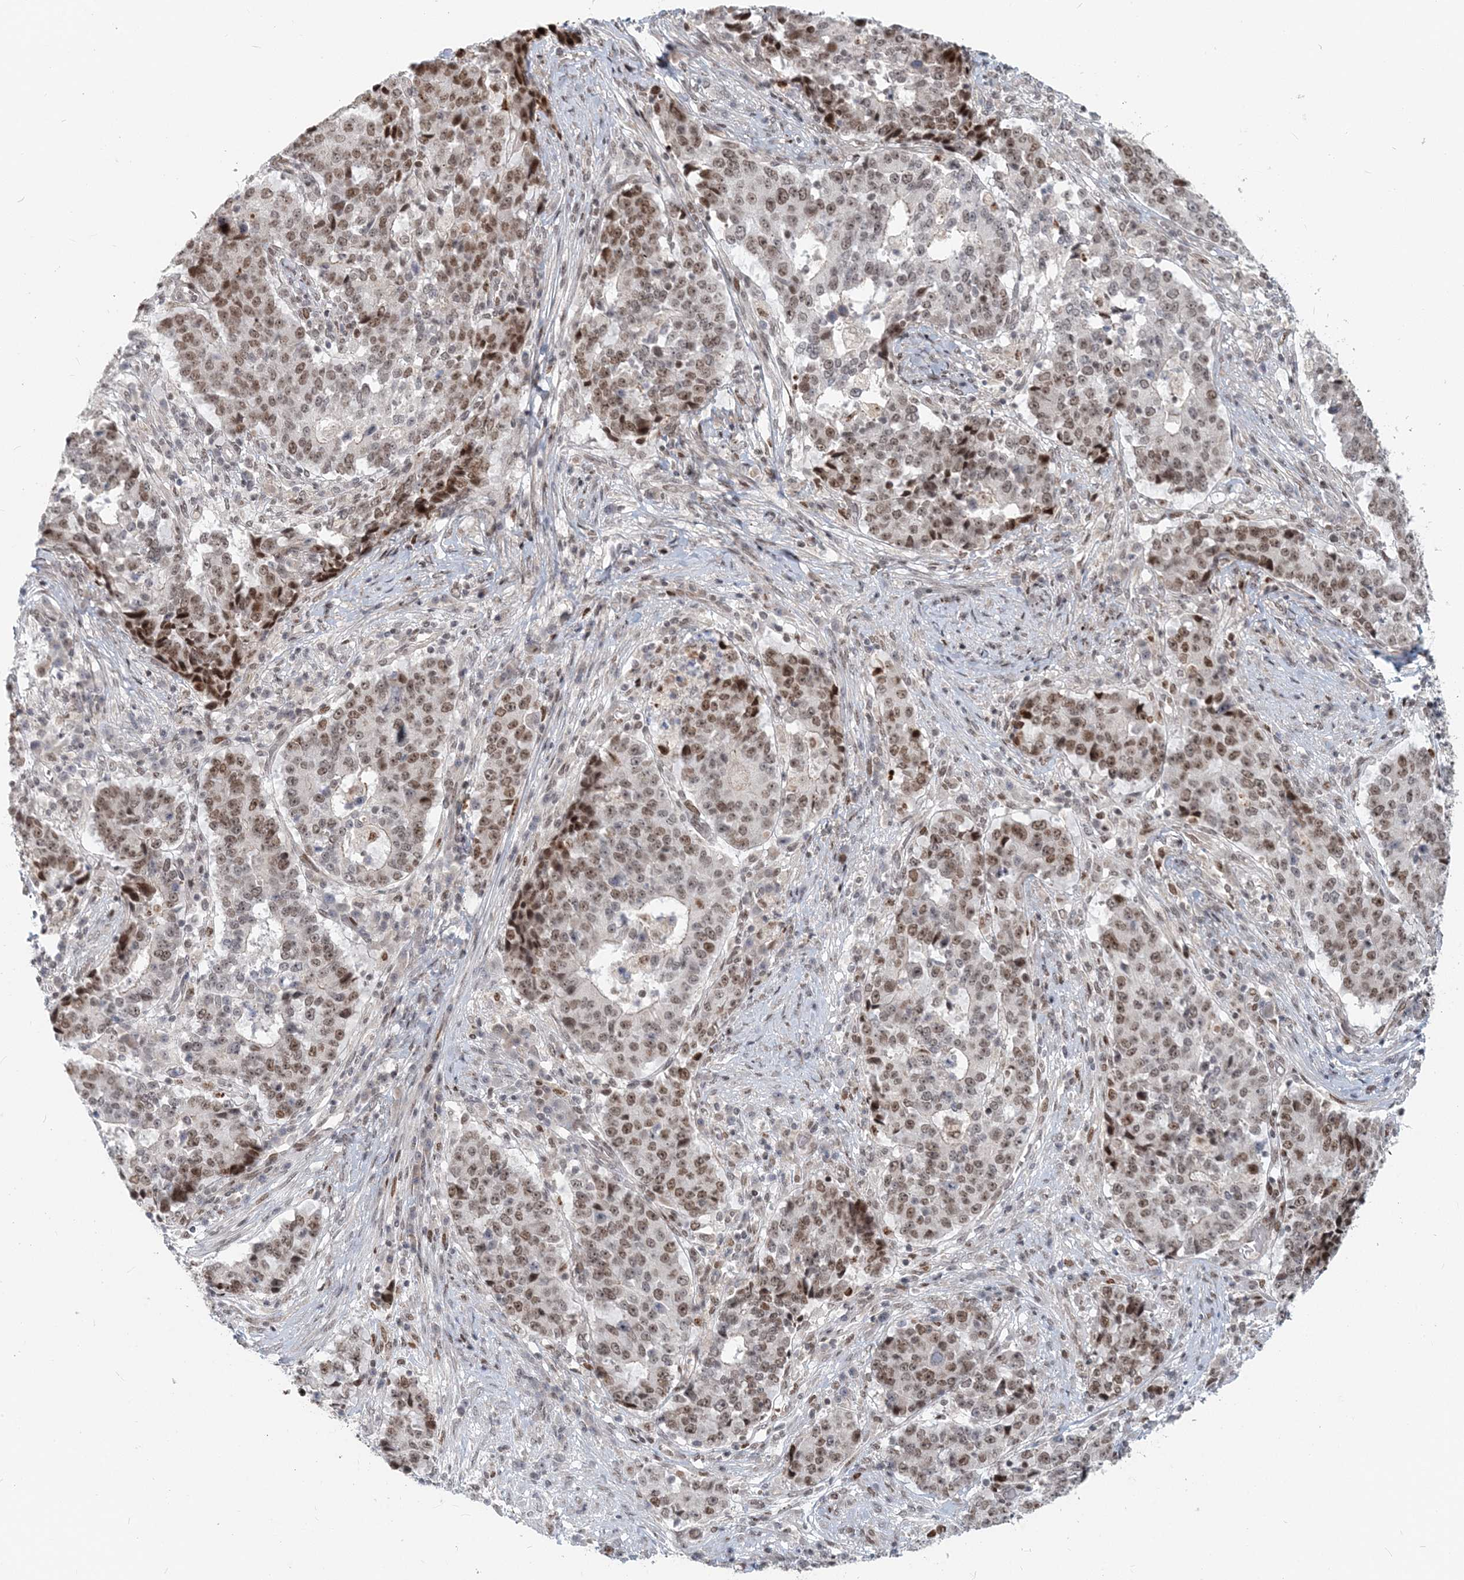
{"staining": {"intensity": "moderate", "quantity": ">75%", "location": "nuclear"}, "tissue": "stomach cancer", "cell_type": "Tumor cells", "image_type": "cancer", "snomed": [{"axis": "morphology", "description": "Adenocarcinoma, NOS"}, {"axis": "topography", "description": "Stomach"}], "caption": "Immunohistochemical staining of human stomach cancer reveals medium levels of moderate nuclear expression in approximately >75% of tumor cells.", "gene": "BAZ1B", "patient": {"sex": "male", "age": 59}}